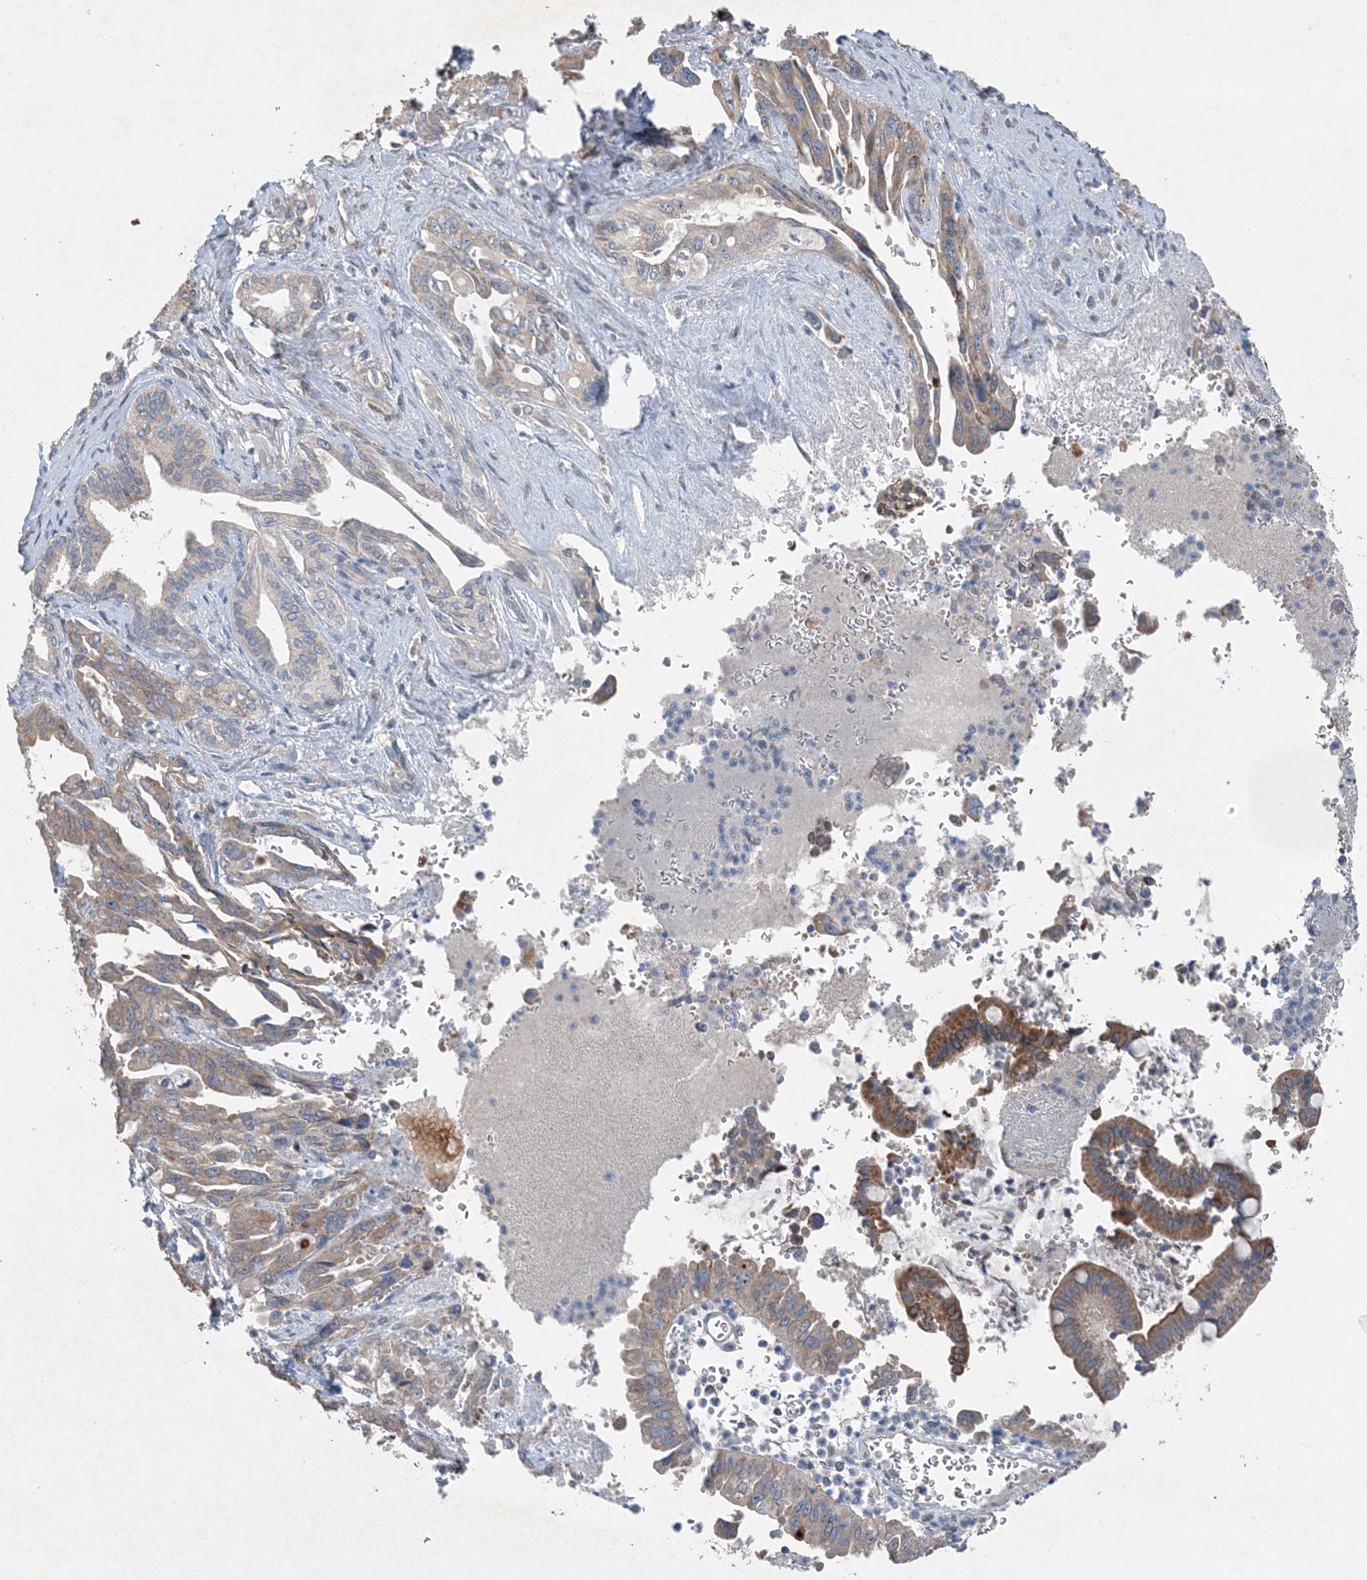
{"staining": {"intensity": "moderate", "quantity": ">75%", "location": "cytoplasmic/membranous"}, "tissue": "pancreatic cancer", "cell_type": "Tumor cells", "image_type": "cancer", "snomed": [{"axis": "morphology", "description": "Adenocarcinoma, NOS"}, {"axis": "topography", "description": "Pancreas"}], "caption": "Protein expression analysis of adenocarcinoma (pancreatic) reveals moderate cytoplasmic/membranous staining in about >75% of tumor cells.", "gene": "DHX30", "patient": {"sex": "male", "age": 70}}